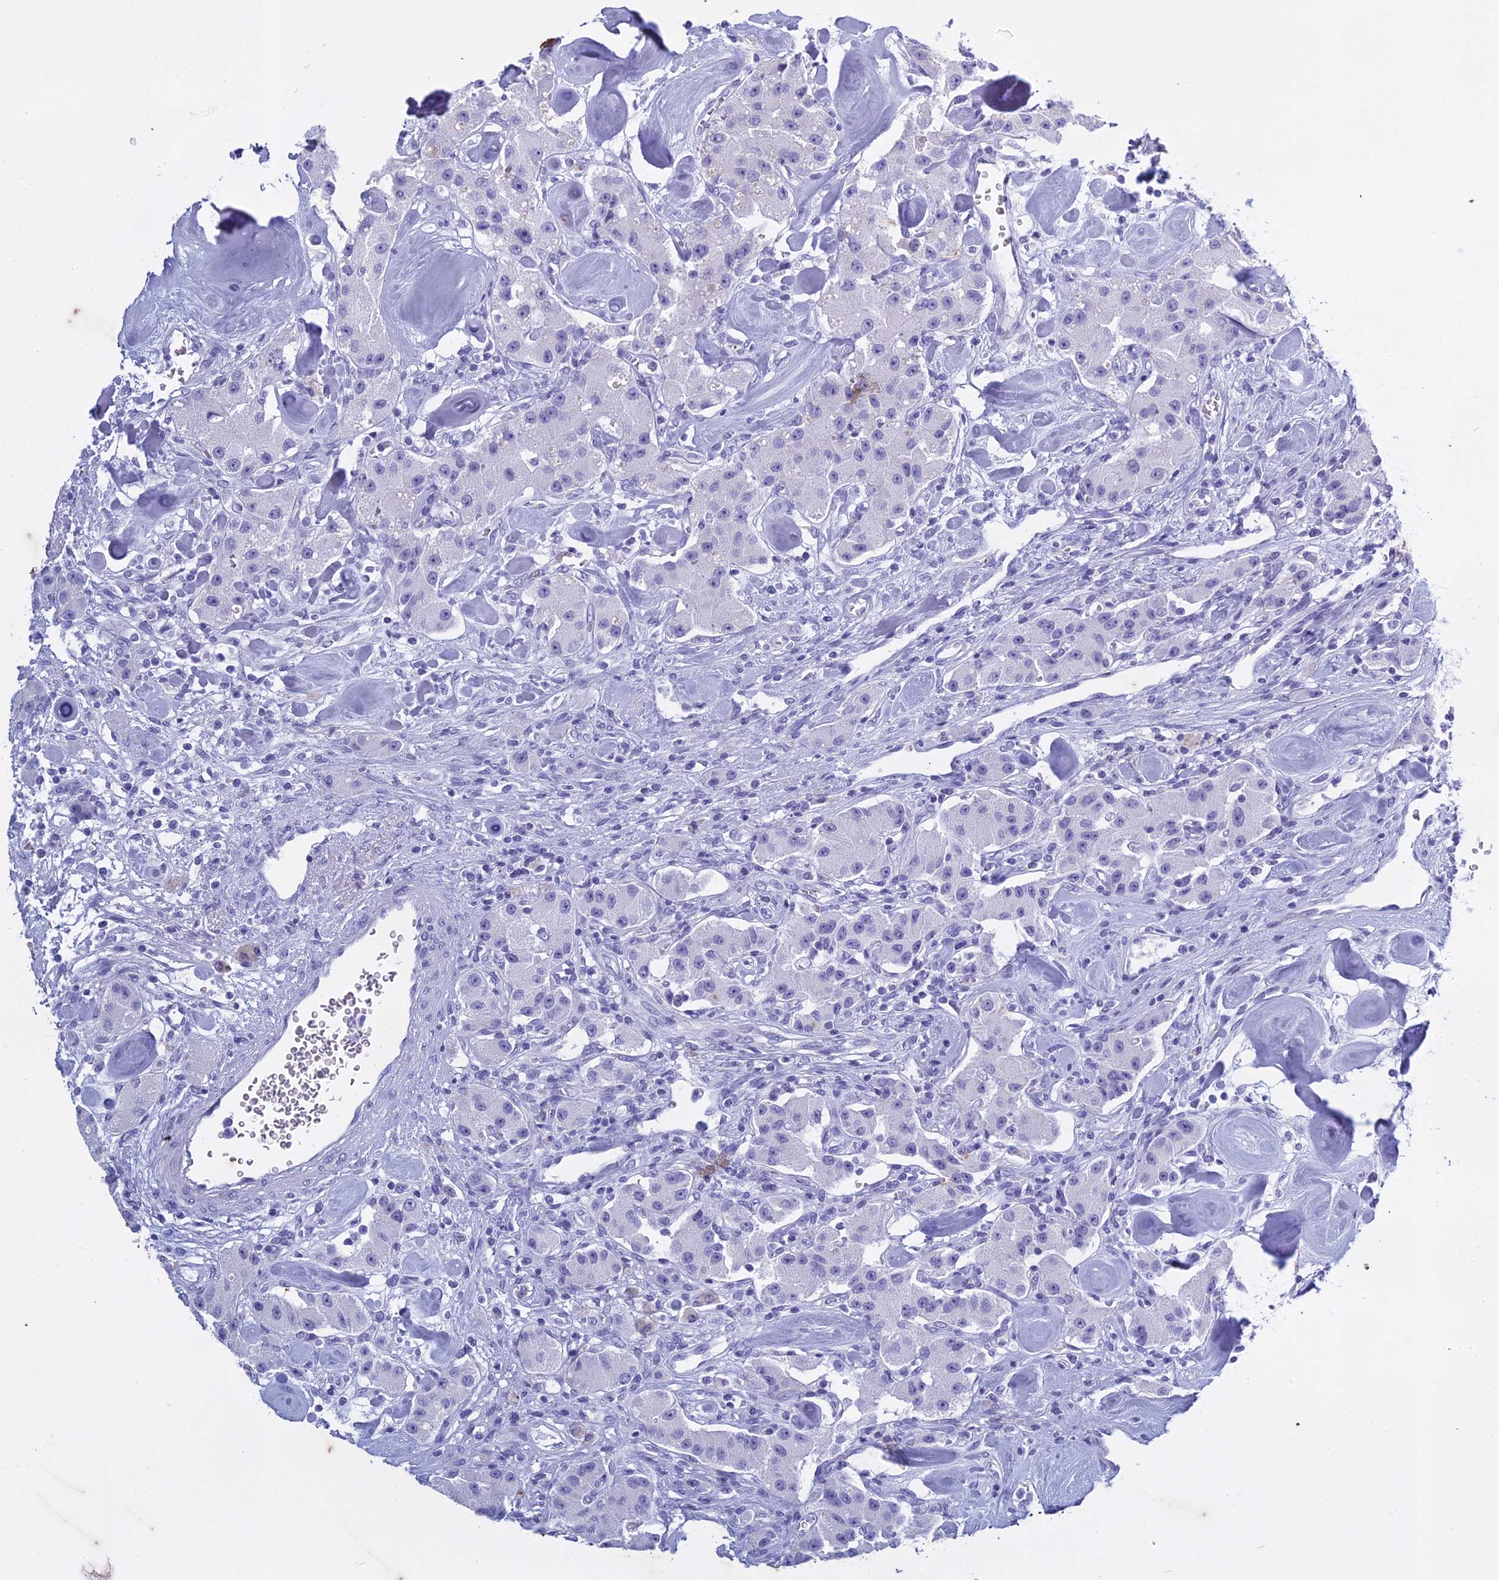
{"staining": {"intensity": "negative", "quantity": "none", "location": "none"}, "tissue": "carcinoid", "cell_type": "Tumor cells", "image_type": "cancer", "snomed": [{"axis": "morphology", "description": "Carcinoid, malignant, NOS"}, {"axis": "topography", "description": "Pancreas"}], "caption": "Immunohistochemistry (IHC) photomicrograph of malignant carcinoid stained for a protein (brown), which exhibits no positivity in tumor cells.", "gene": "HMGB4", "patient": {"sex": "male", "age": 41}}